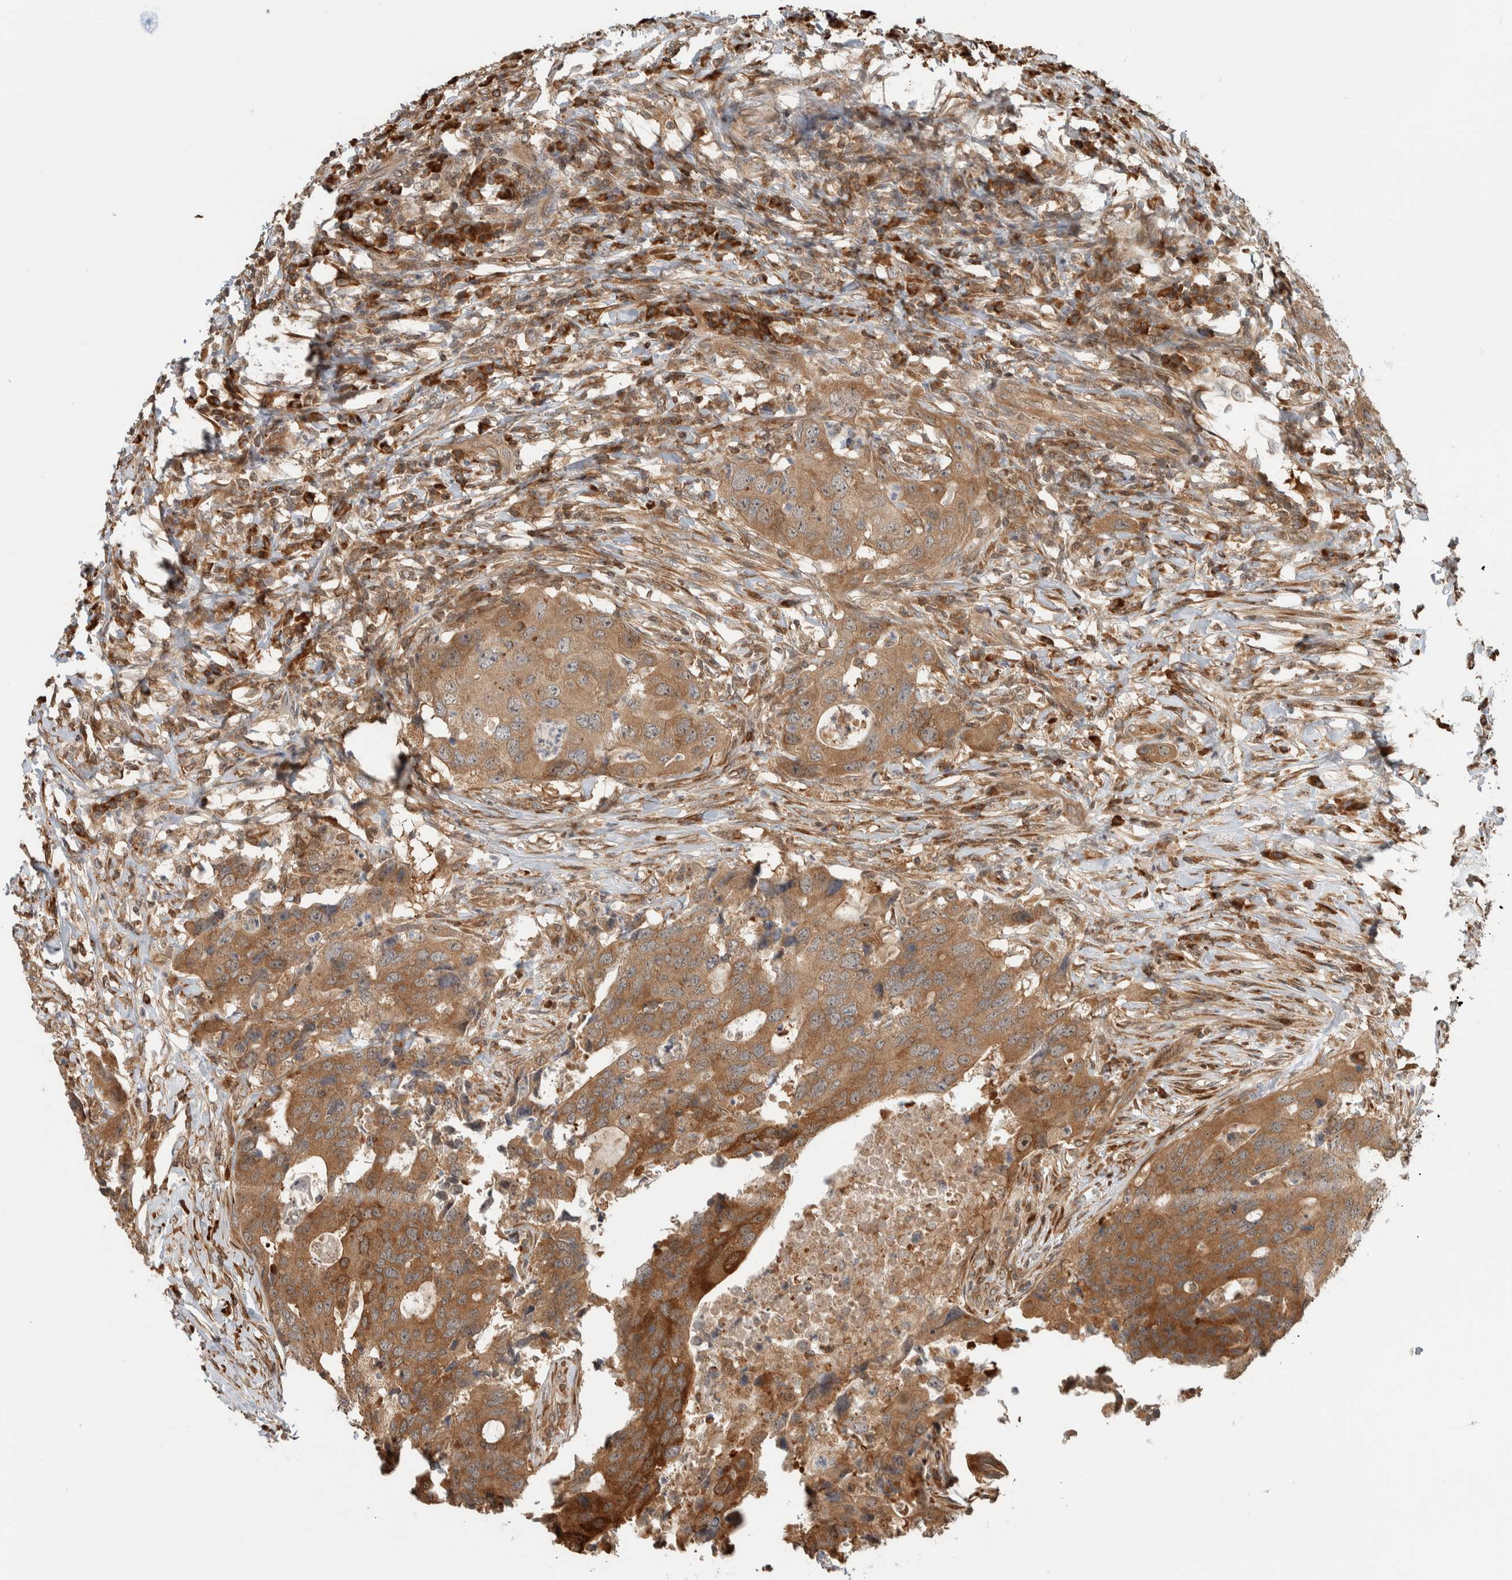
{"staining": {"intensity": "moderate", "quantity": ">75%", "location": "cytoplasmic/membranous"}, "tissue": "colorectal cancer", "cell_type": "Tumor cells", "image_type": "cancer", "snomed": [{"axis": "morphology", "description": "Adenocarcinoma, NOS"}, {"axis": "topography", "description": "Colon"}], "caption": "Immunohistochemical staining of human colorectal adenocarcinoma shows medium levels of moderate cytoplasmic/membranous protein expression in about >75% of tumor cells.", "gene": "CNTROB", "patient": {"sex": "male", "age": 71}}